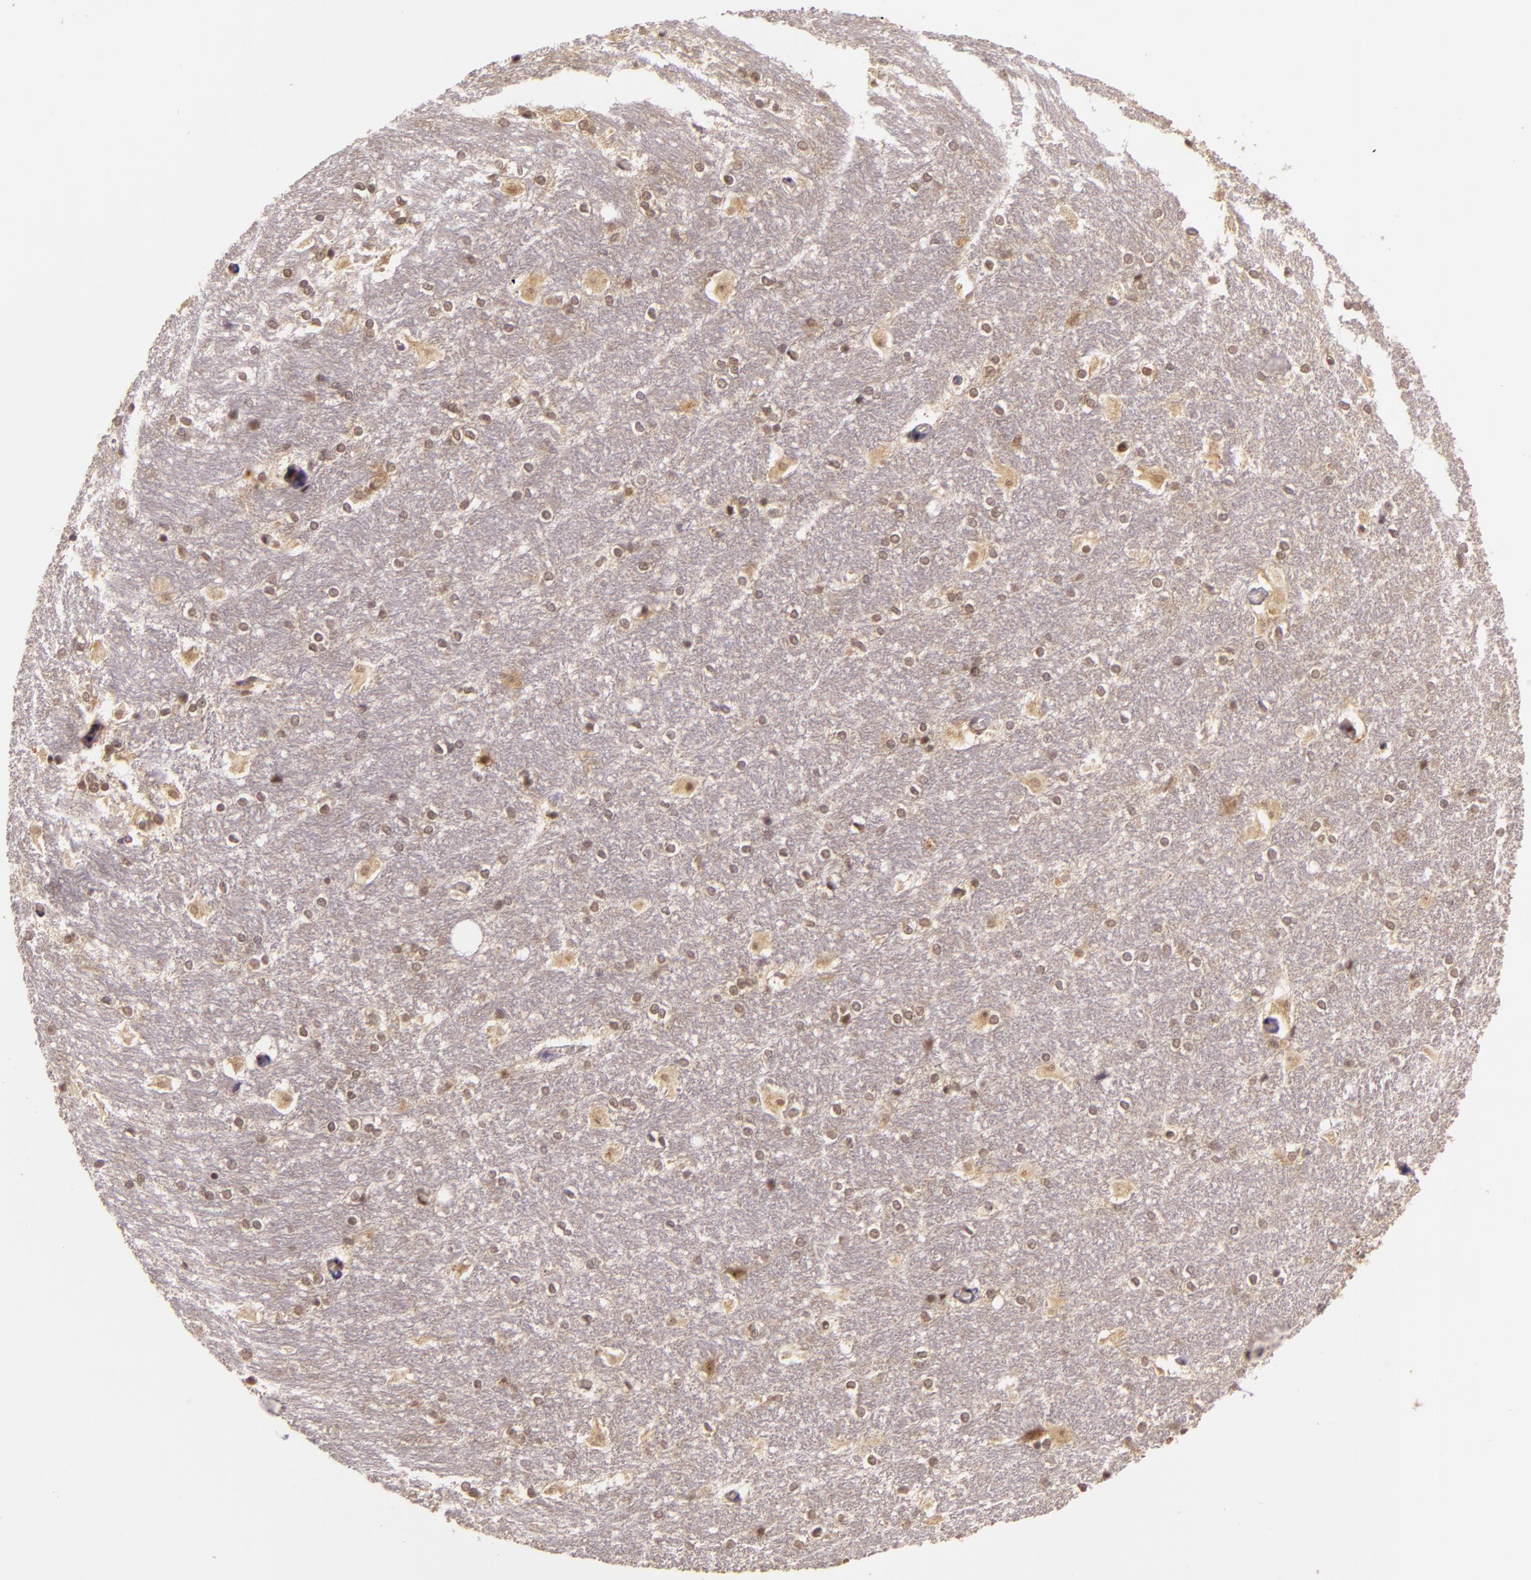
{"staining": {"intensity": "weak", "quantity": "<25%", "location": "nuclear"}, "tissue": "hippocampus", "cell_type": "Glial cells", "image_type": "normal", "snomed": [{"axis": "morphology", "description": "Normal tissue, NOS"}, {"axis": "topography", "description": "Hippocampus"}], "caption": "Immunohistochemistry (IHC) histopathology image of unremarkable hippocampus: hippocampus stained with DAB (3,3'-diaminobenzidine) shows no significant protein expression in glial cells. Nuclei are stained in blue.", "gene": "TXNRD2", "patient": {"sex": "female", "age": 19}}